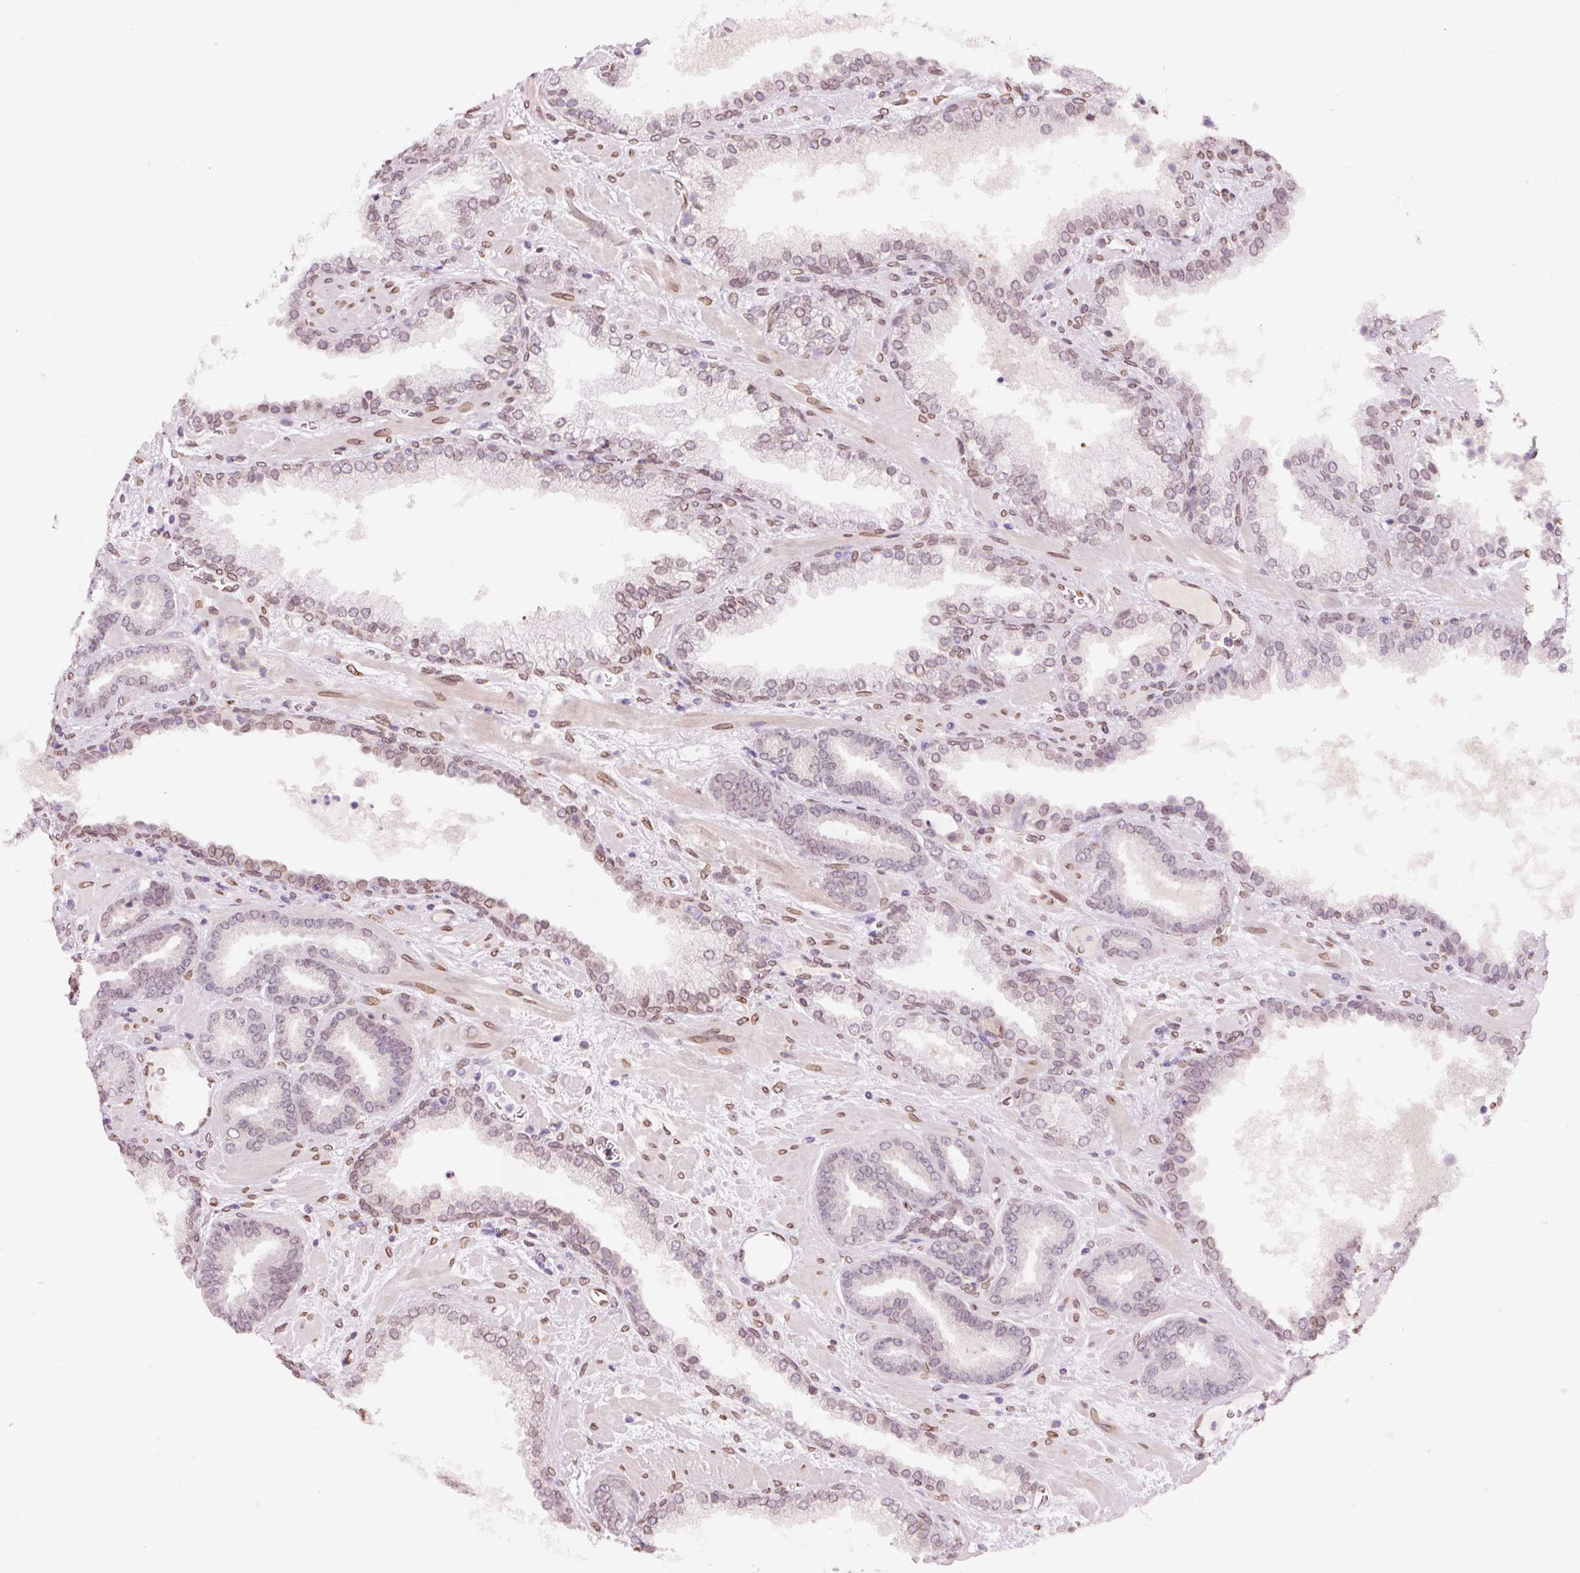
{"staining": {"intensity": "weak", "quantity": "25%-75%", "location": "cytoplasmic/membranous,nuclear"}, "tissue": "prostate cancer", "cell_type": "Tumor cells", "image_type": "cancer", "snomed": [{"axis": "morphology", "description": "Adenocarcinoma, Low grade"}, {"axis": "topography", "description": "Prostate"}], "caption": "Approximately 25%-75% of tumor cells in adenocarcinoma (low-grade) (prostate) show weak cytoplasmic/membranous and nuclear protein positivity as visualized by brown immunohistochemical staining.", "gene": "ZNF224", "patient": {"sex": "male", "age": 62}}